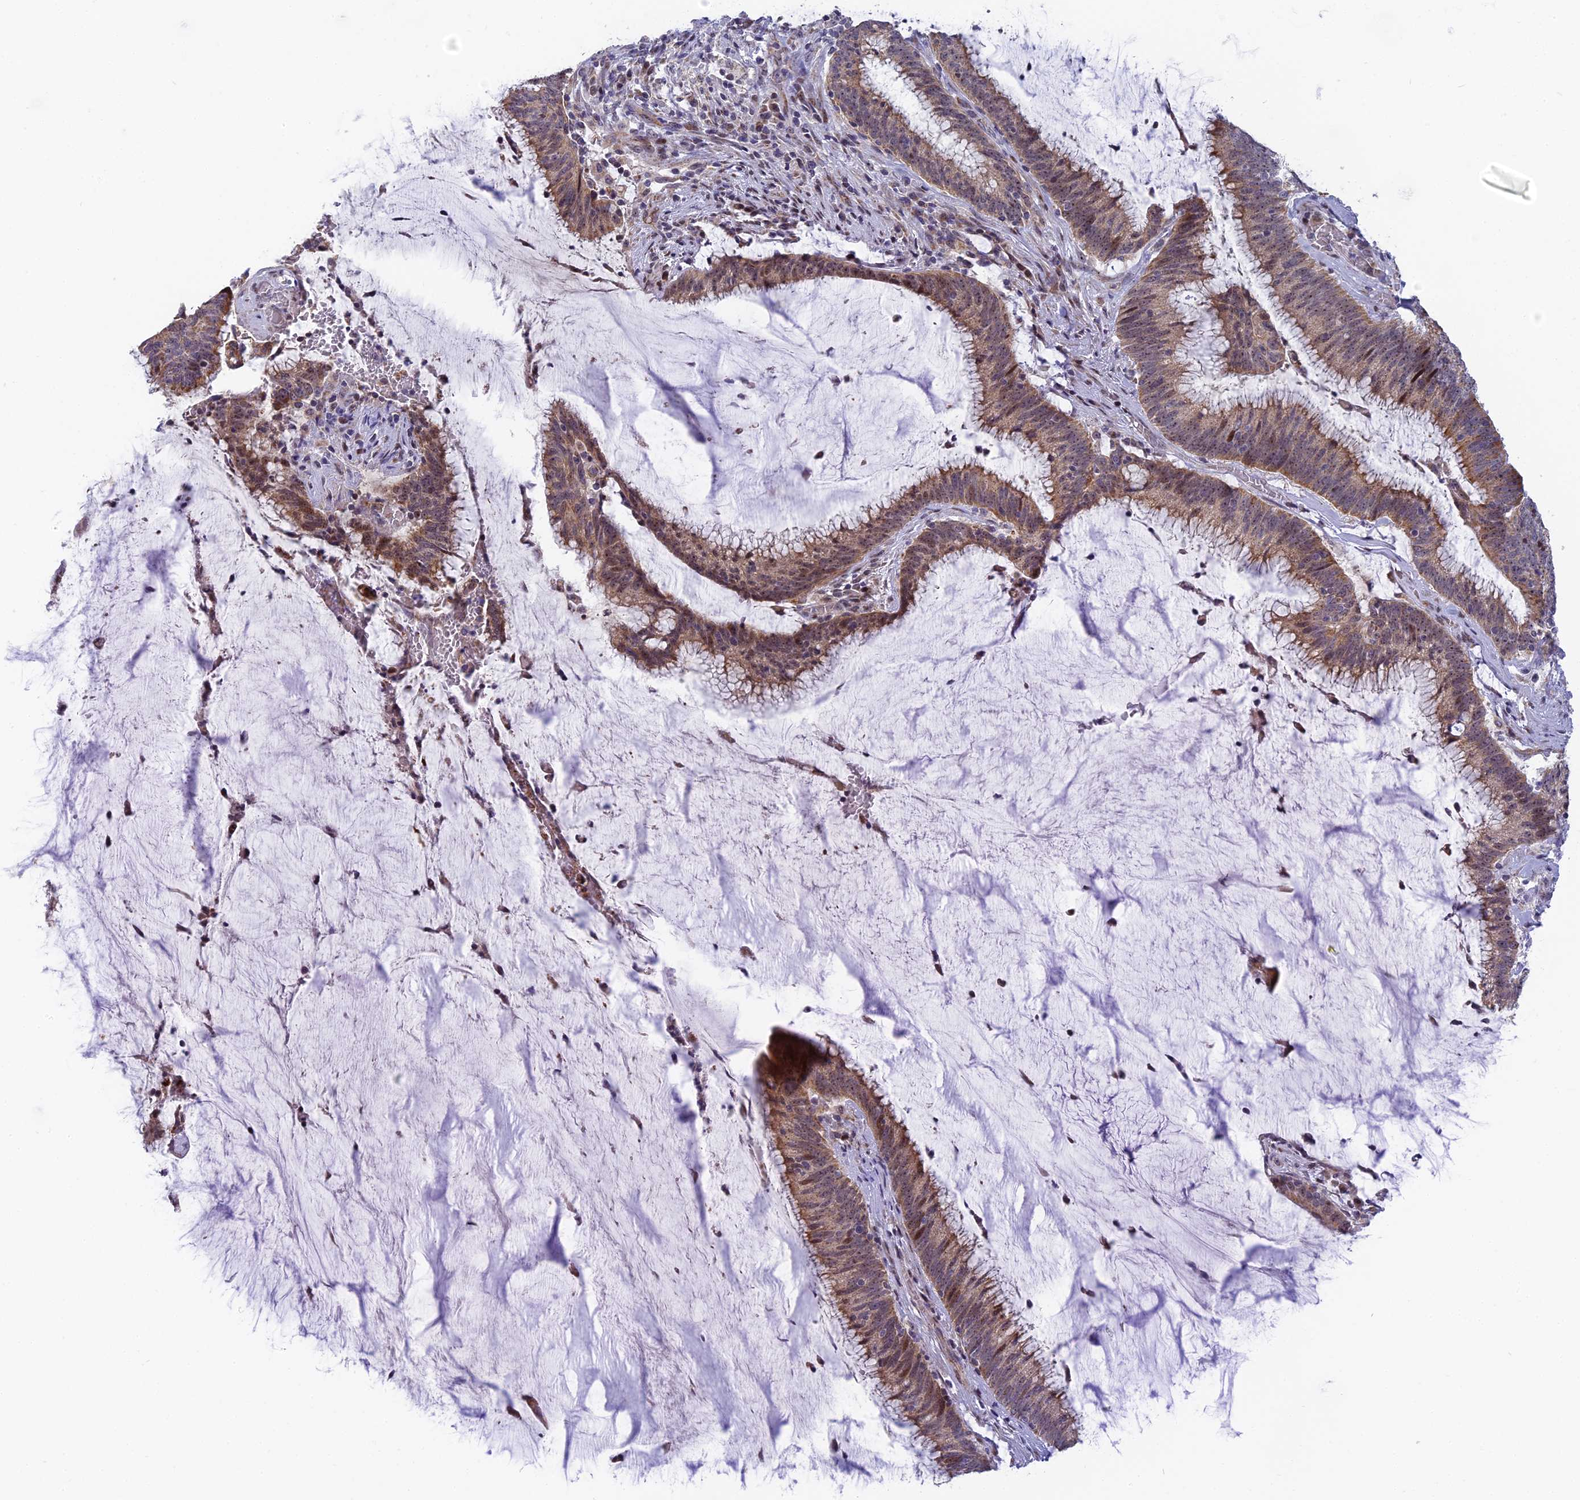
{"staining": {"intensity": "moderate", "quantity": ">75%", "location": "cytoplasmic/membranous,nuclear"}, "tissue": "colorectal cancer", "cell_type": "Tumor cells", "image_type": "cancer", "snomed": [{"axis": "morphology", "description": "Adenocarcinoma, NOS"}, {"axis": "topography", "description": "Rectum"}], "caption": "The micrograph reveals immunohistochemical staining of colorectal cancer. There is moderate cytoplasmic/membranous and nuclear staining is identified in approximately >75% of tumor cells. (DAB IHC with brightfield microscopy, high magnification).", "gene": "DTWD1", "patient": {"sex": "female", "age": 77}}